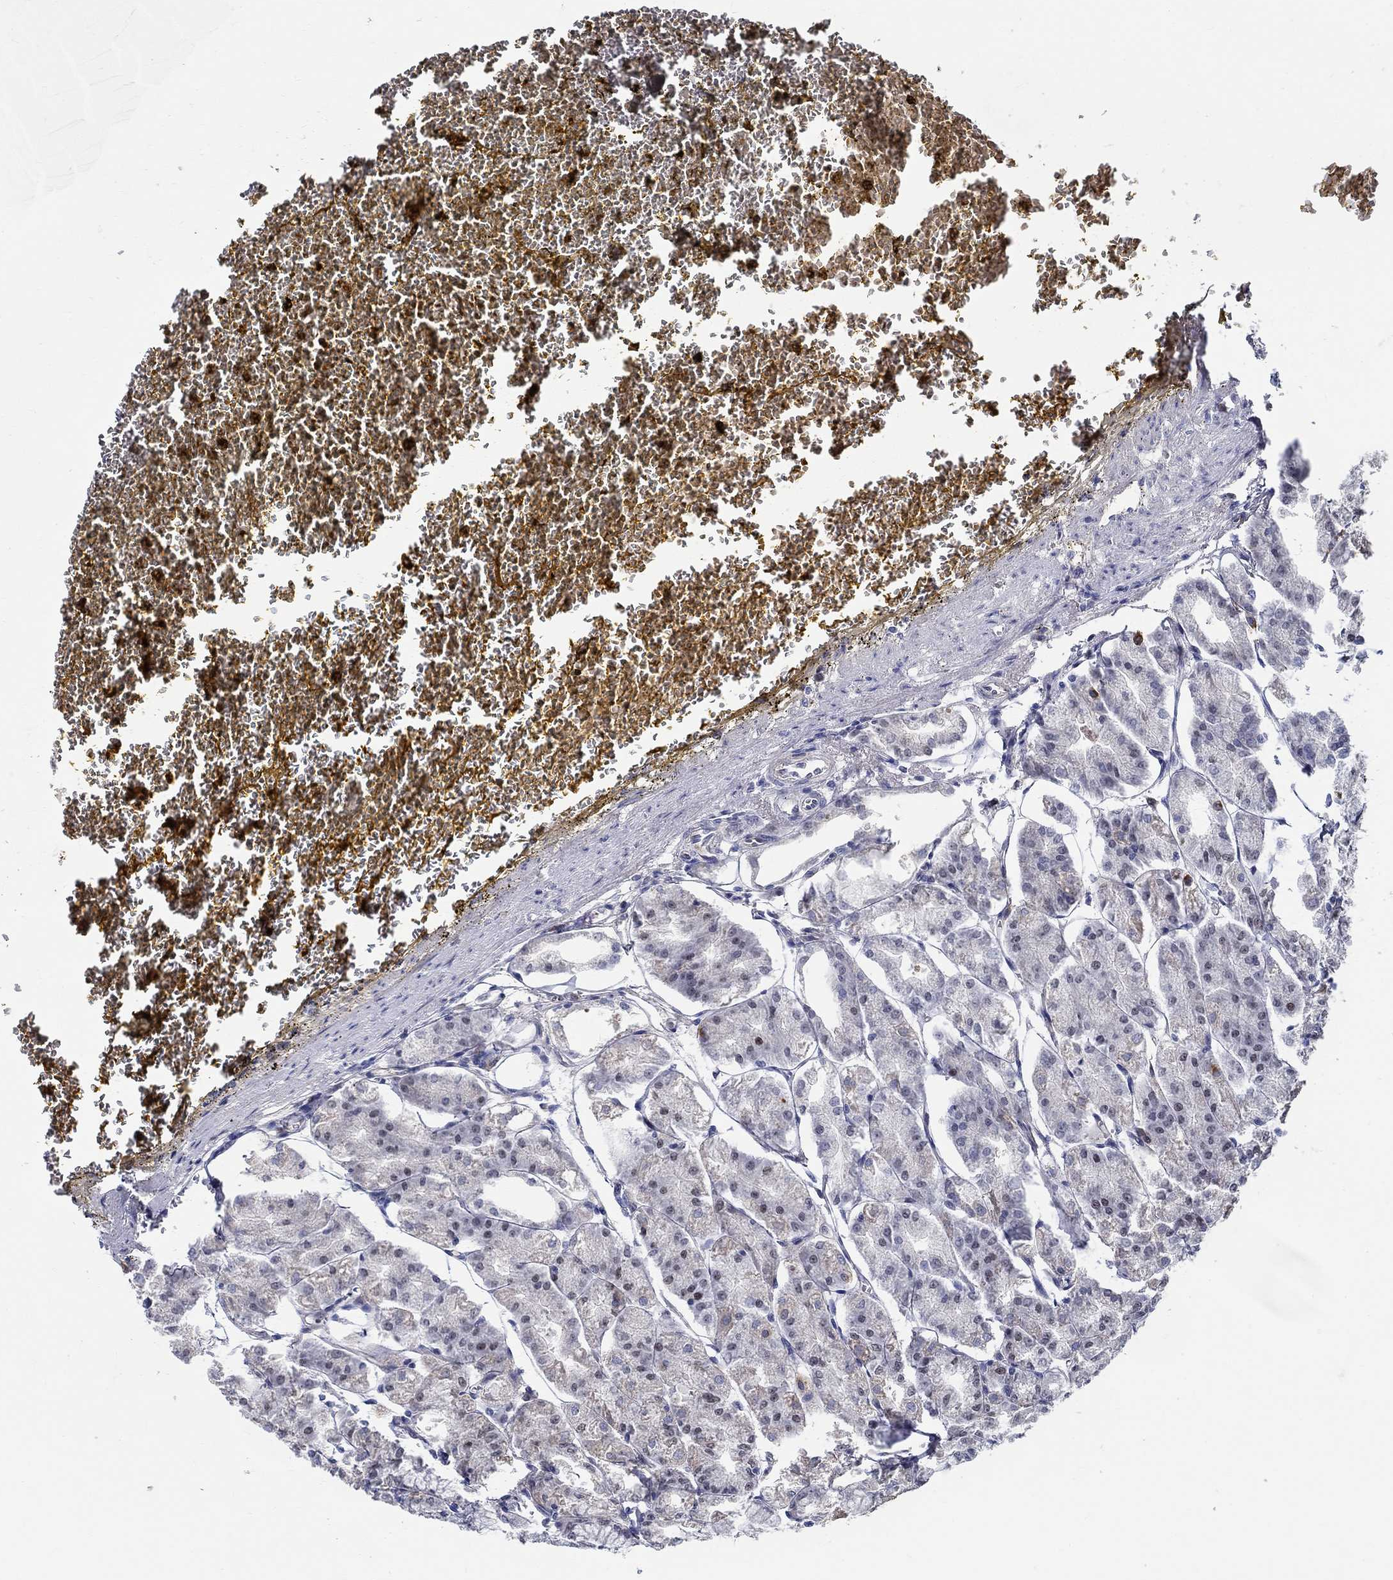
{"staining": {"intensity": "moderate", "quantity": "<25%", "location": "nuclear"}, "tissue": "stomach", "cell_type": "Glandular cells", "image_type": "normal", "snomed": [{"axis": "morphology", "description": "Normal tissue, NOS"}, {"axis": "topography", "description": "Stomach, lower"}], "caption": "This is a histology image of IHC staining of benign stomach, which shows moderate staining in the nuclear of glandular cells.", "gene": "C16orf46", "patient": {"sex": "male", "age": 71}}